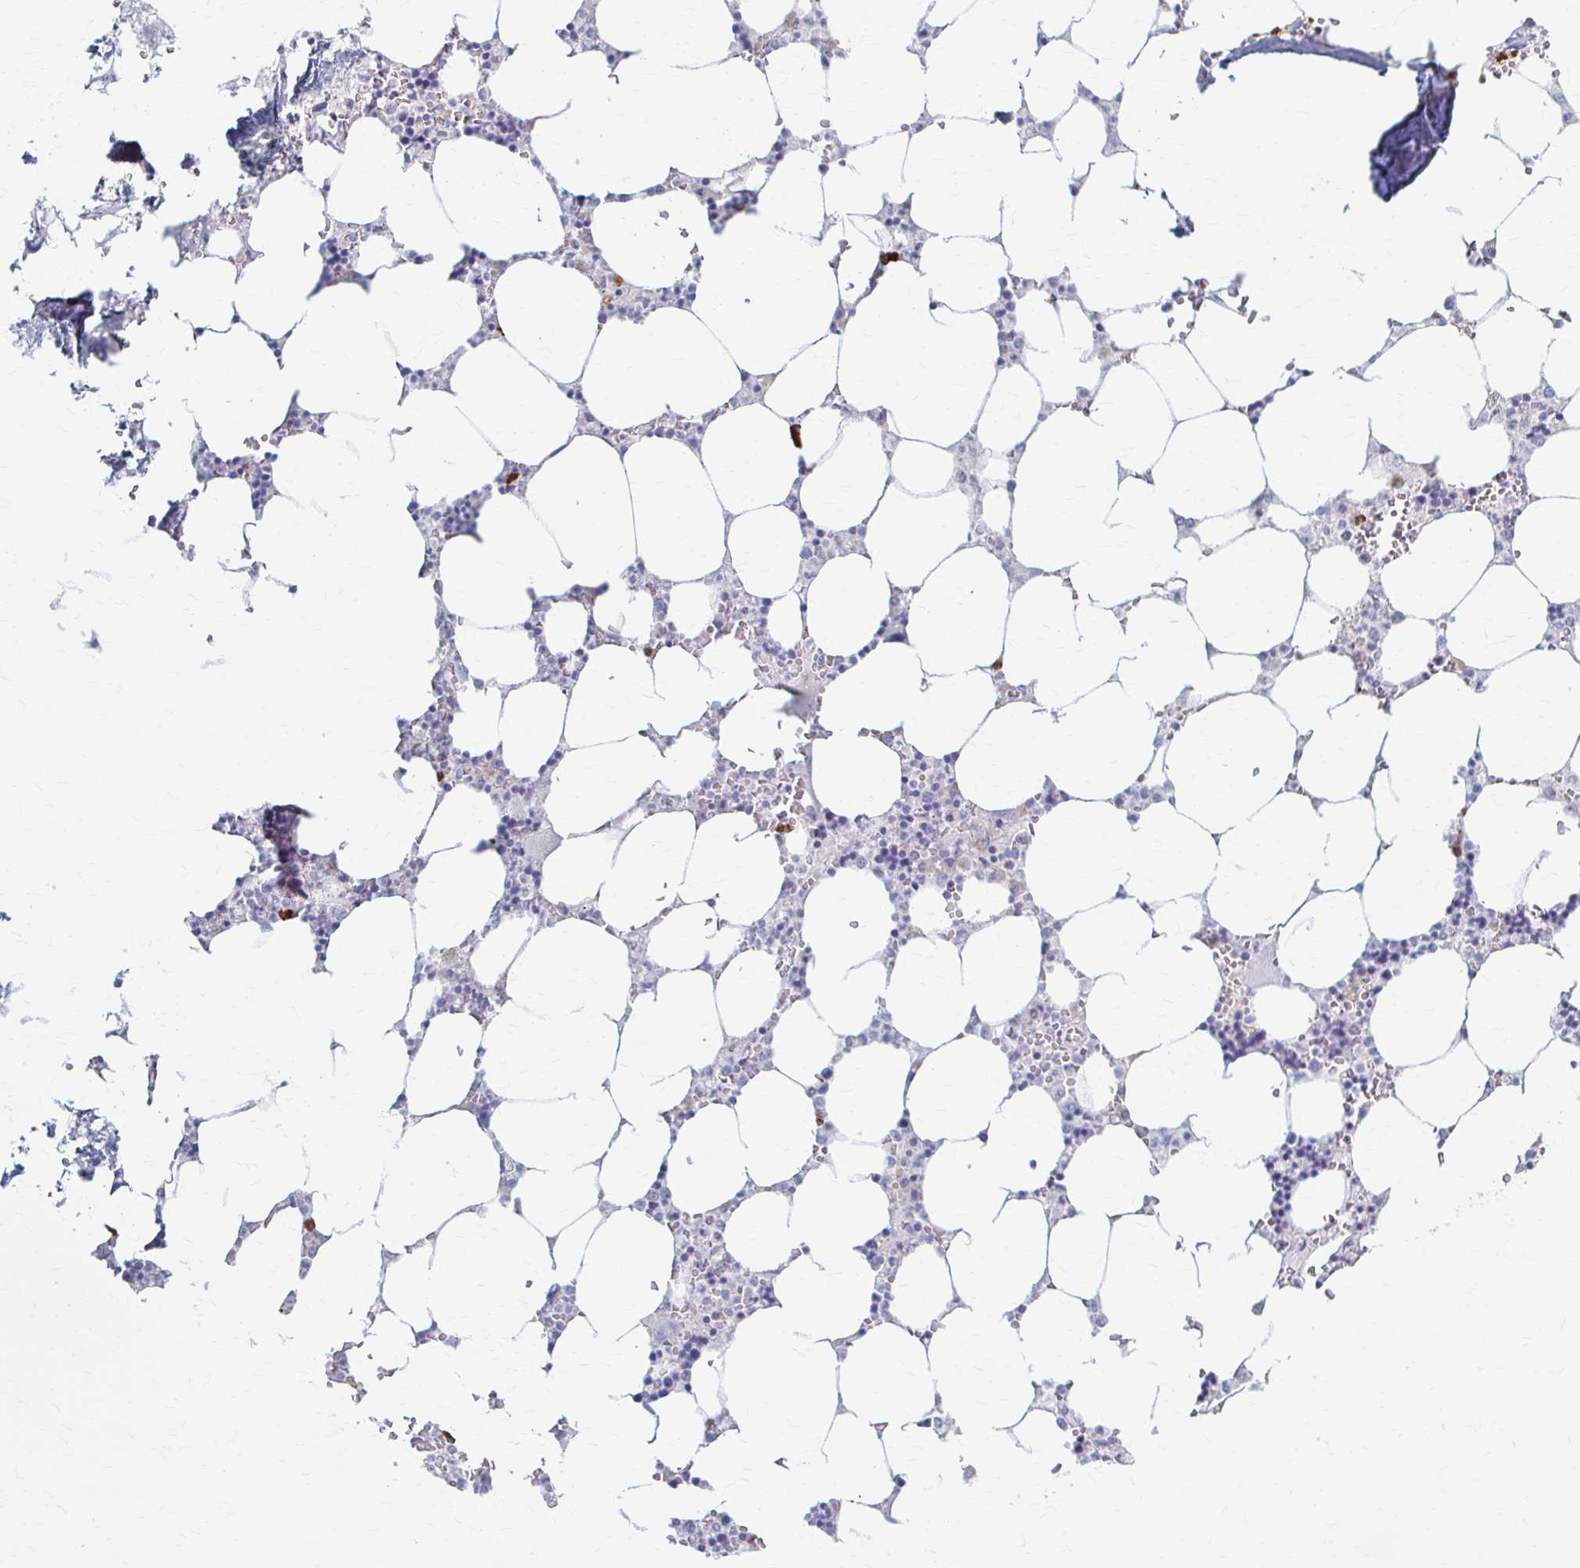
{"staining": {"intensity": "negative", "quantity": "none", "location": "none"}, "tissue": "bone marrow", "cell_type": "Hematopoietic cells", "image_type": "normal", "snomed": [{"axis": "morphology", "description": "Normal tissue, NOS"}, {"axis": "topography", "description": "Bone marrow"}], "caption": "This is a micrograph of IHC staining of normal bone marrow, which shows no positivity in hematopoietic cells. (DAB (3,3'-diaminobenzidine) immunohistochemistry (IHC), high magnification).", "gene": "PRKRA", "patient": {"sex": "male", "age": 64}}